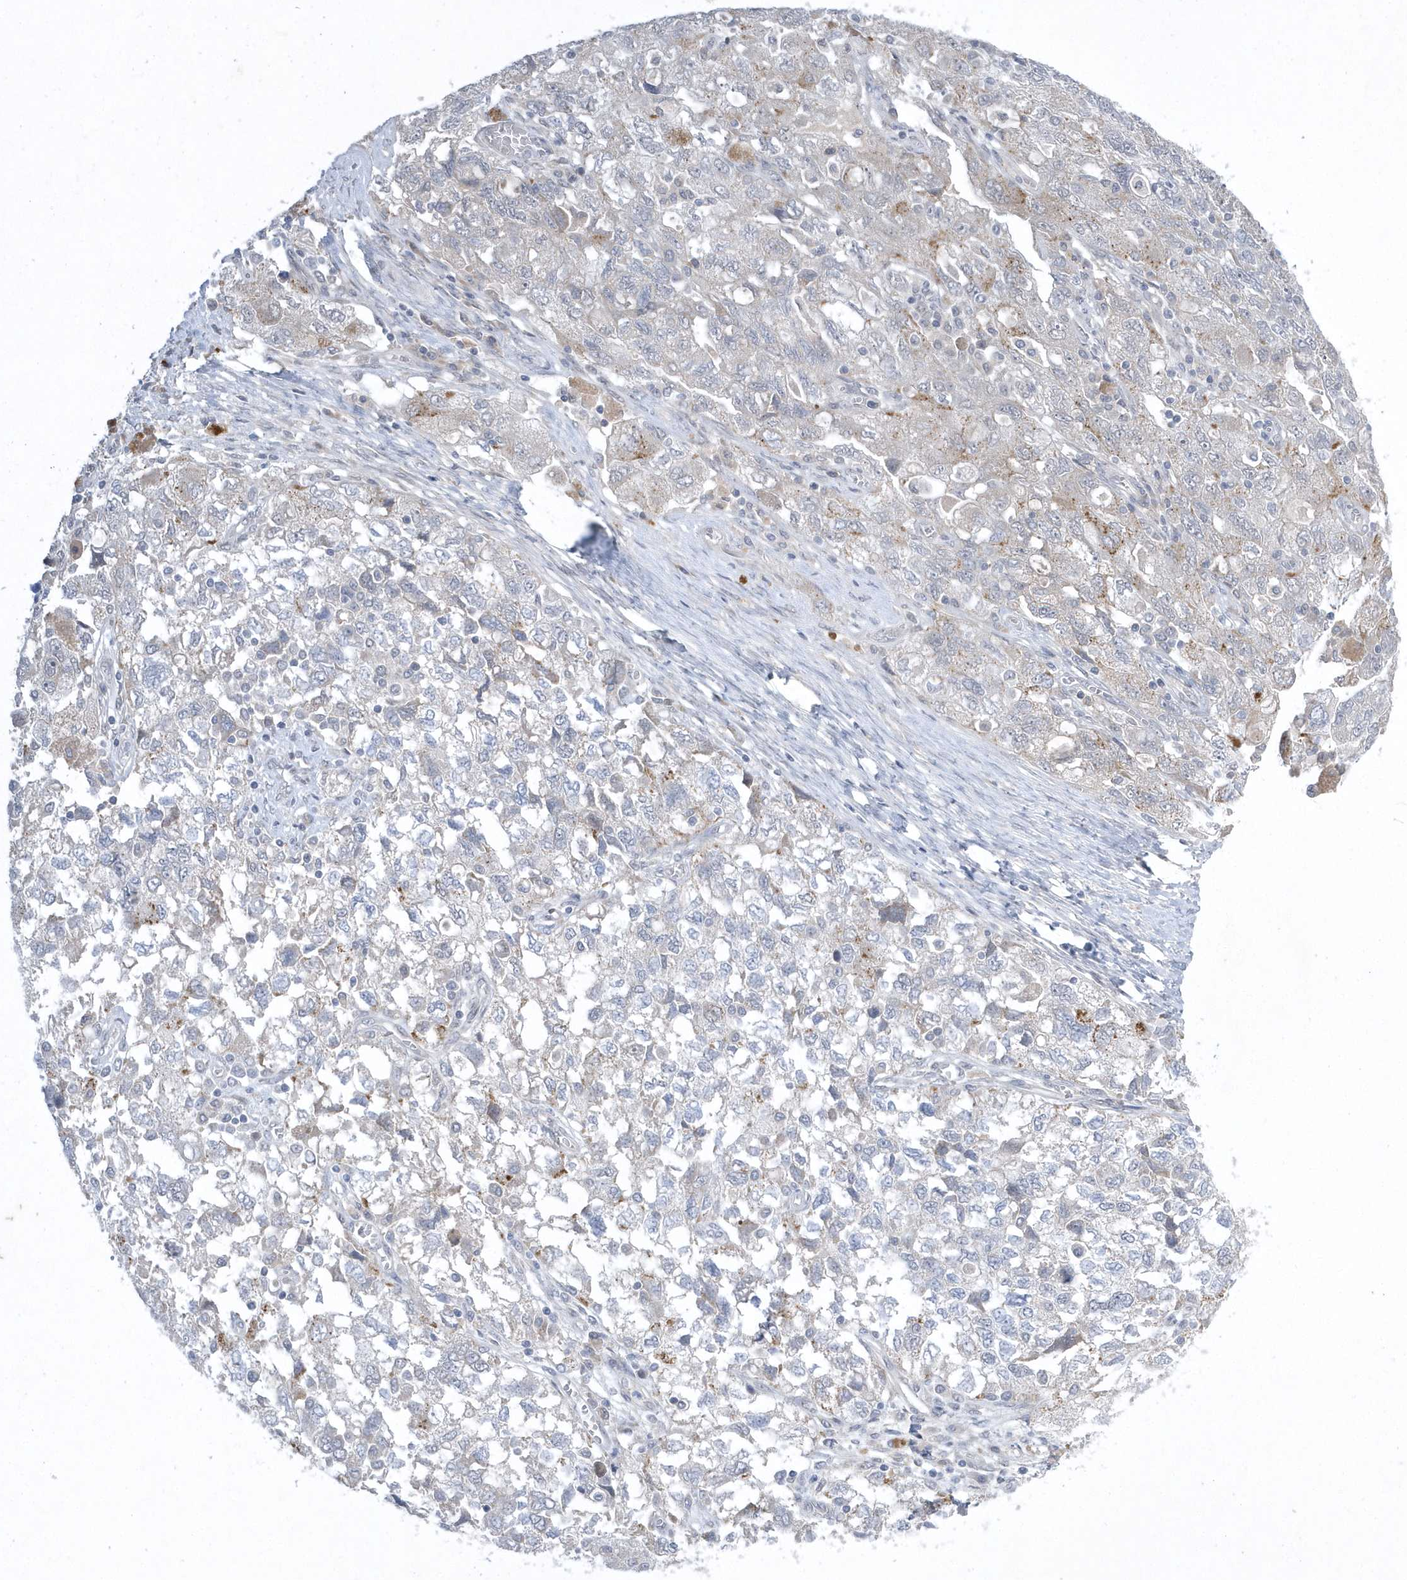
{"staining": {"intensity": "negative", "quantity": "none", "location": "none"}, "tissue": "ovarian cancer", "cell_type": "Tumor cells", "image_type": "cancer", "snomed": [{"axis": "morphology", "description": "Carcinoma, NOS"}, {"axis": "morphology", "description": "Cystadenocarcinoma, serous, NOS"}, {"axis": "topography", "description": "Ovary"}], "caption": "Ovarian cancer was stained to show a protein in brown. There is no significant expression in tumor cells.", "gene": "ZC3H12D", "patient": {"sex": "female", "age": 69}}